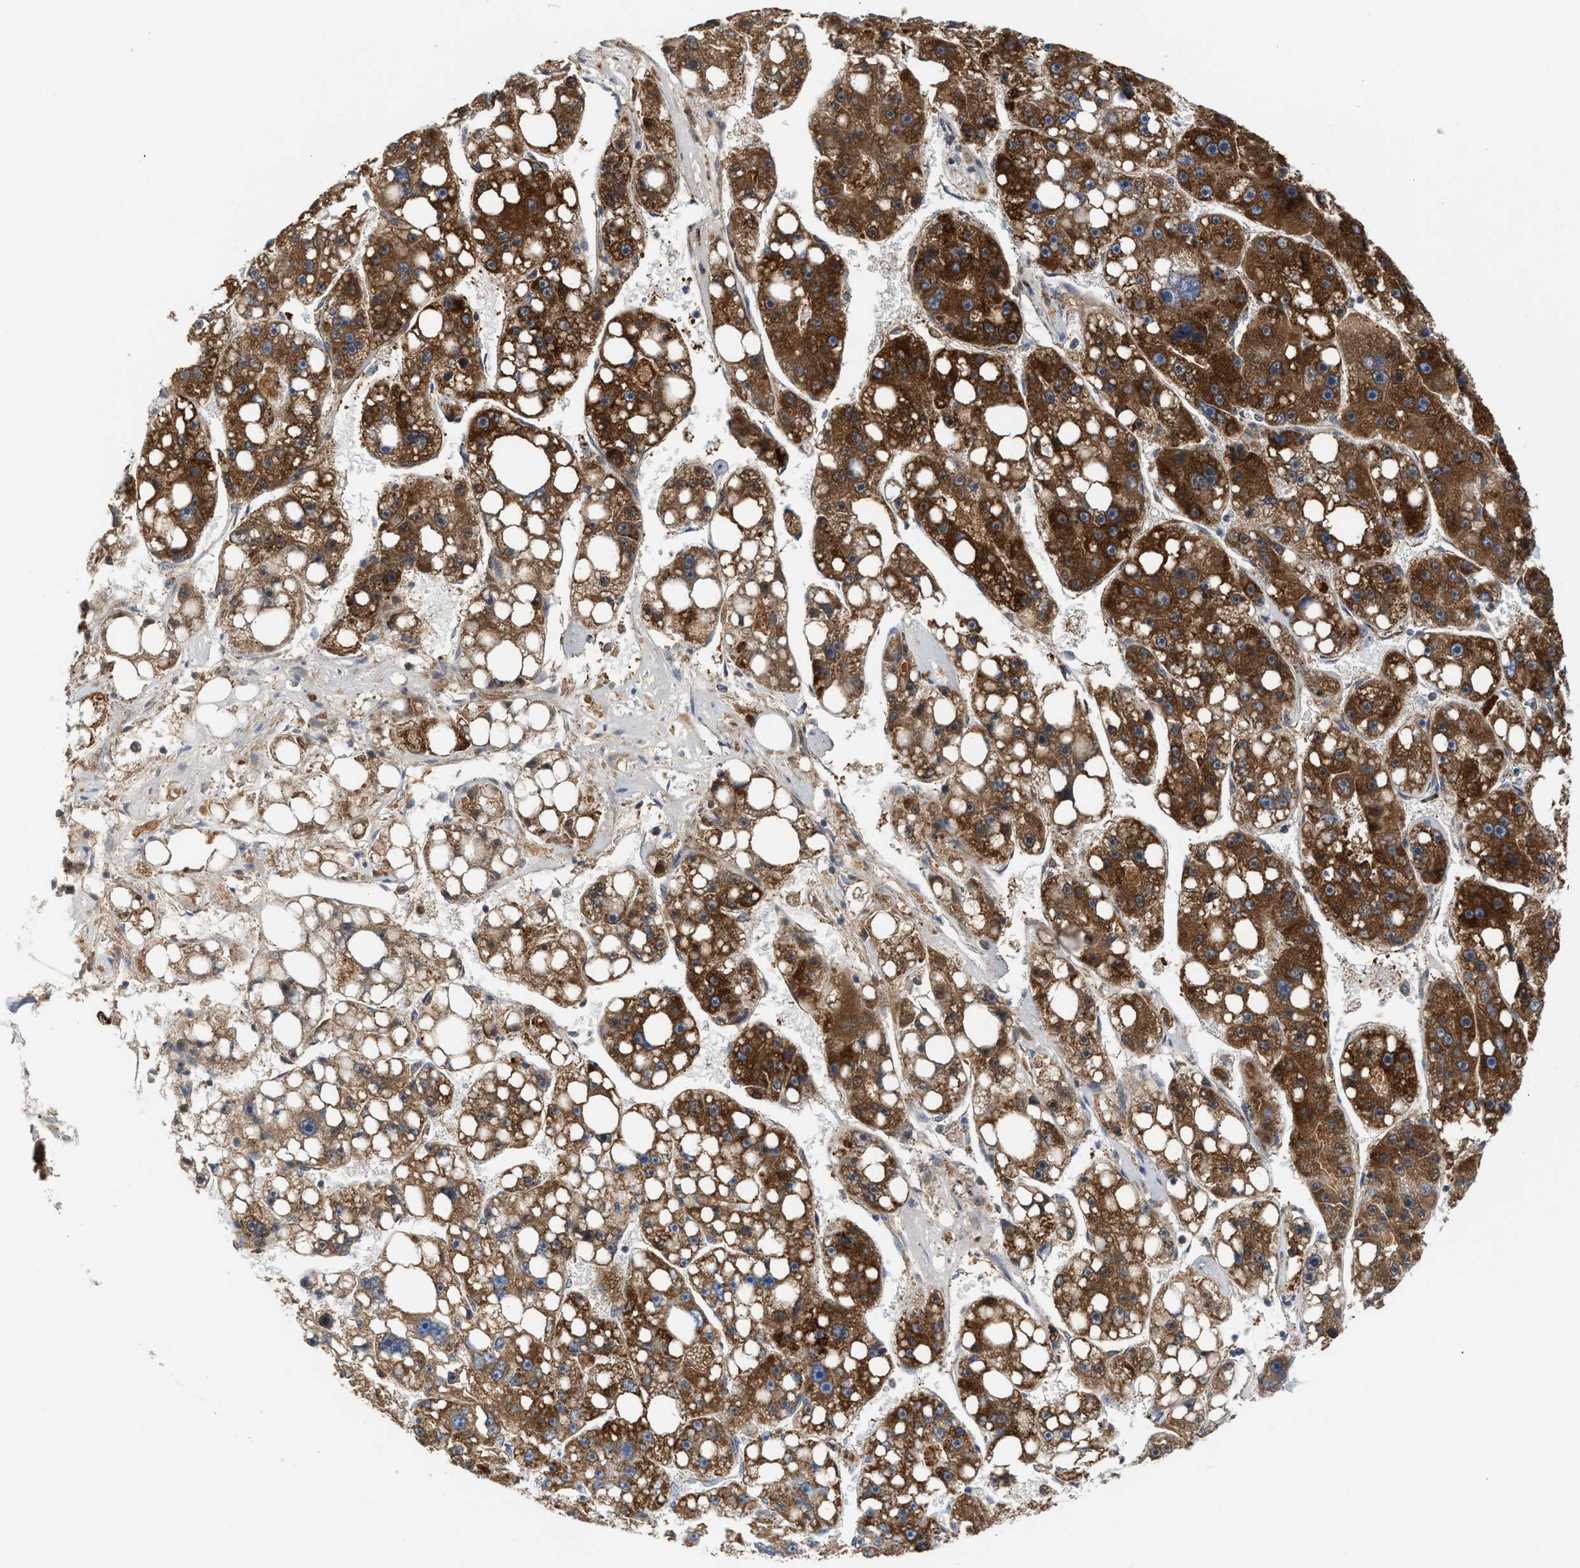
{"staining": {"intensity": "strong", "quantity": ">75%", "location": "cytoplasmic/membranous"}, "tissue": "liver cancer", "cell_type": "Tumor cells", "image_type": "cancer", "snomed": [{"axis": "morphology", "description": "Carcinoma, Hepatocellular, NOS"}, {"axis": "topography", "description": "Liver"}], "caption": "Tumor cells display strong cytoplasmic/membranous expression in about >75% of cells in liver hepatocellular carcinoma.", "gene": "PMPCA", "patient": {"sex": "female", "age": 61}}